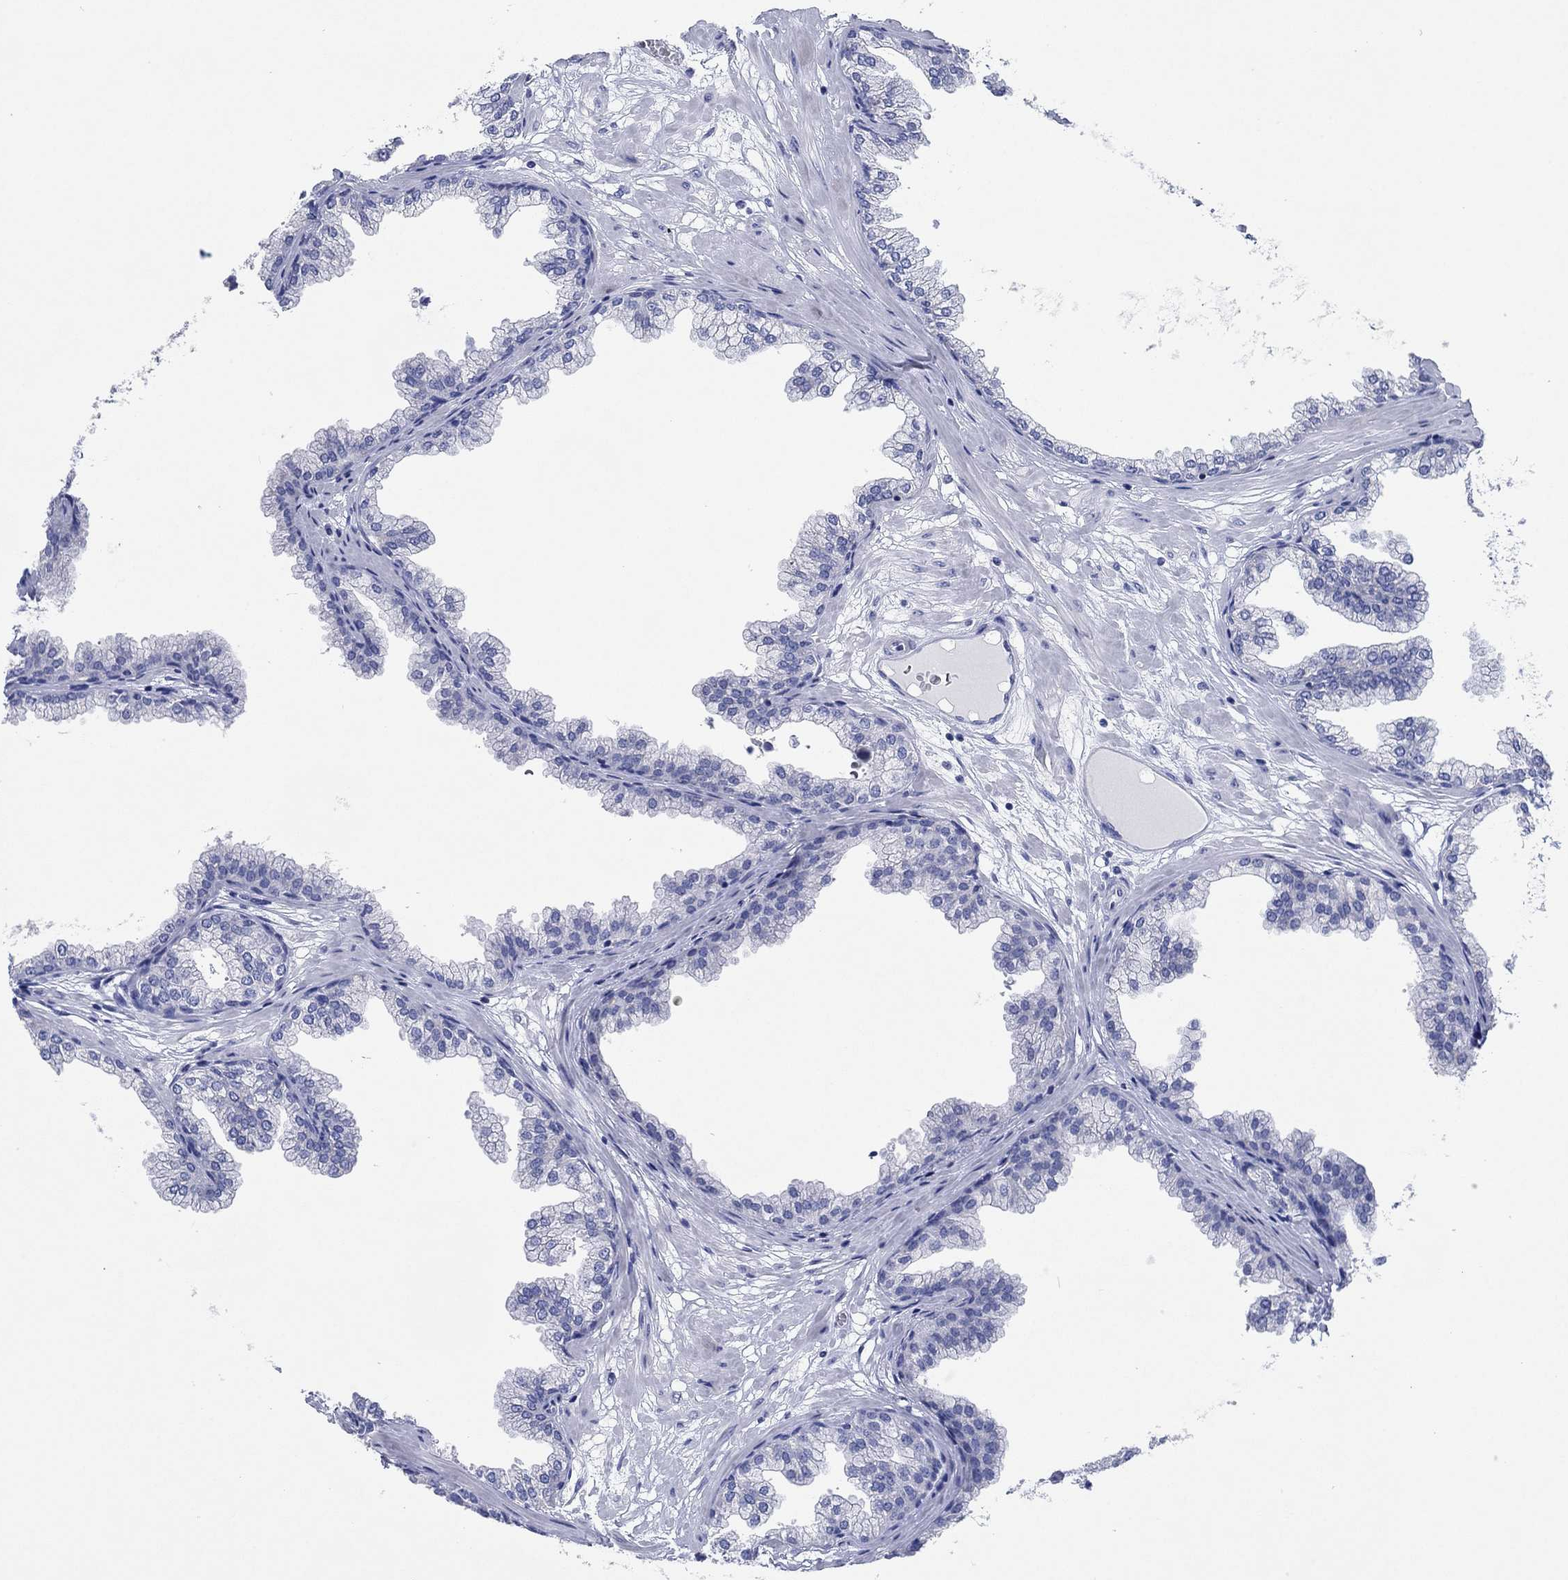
{"staining": {"intensity": "negative", "quantity": "none", "location": "none"}, "tissue": "prostate", "cell_type": "Glandular cells", "image_type": "normal", "snomed": [{"axis": "morphology", "description": "Normal tissue, NOS"}, {"axis": "topography", "description": "Prostate"}], "caption": "Immunohistochemical staining of benign human prostate demonstrates no significant staining in glandular cells.", "gene": "HCRT", "patient": {"sex": "male", "age": 37}}